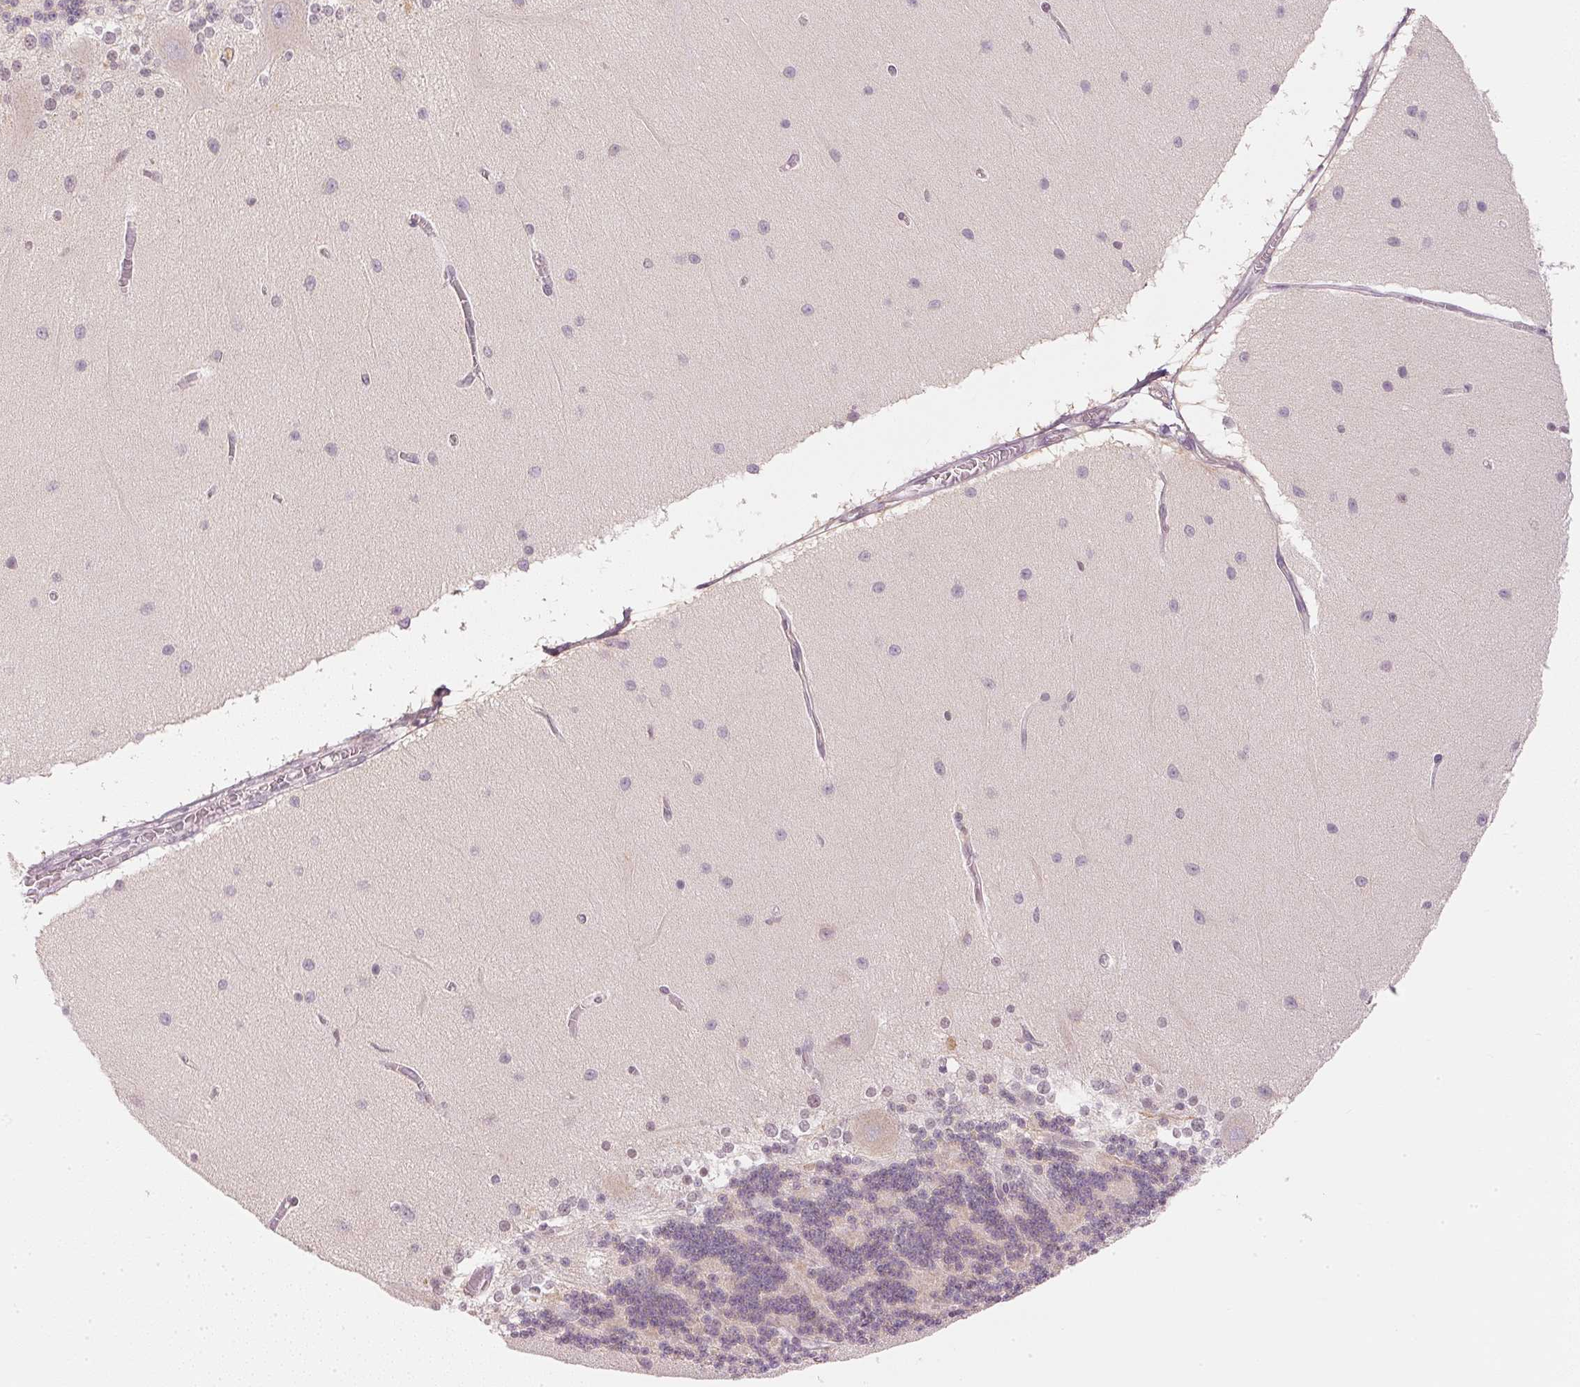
{"staining": {"intensity": "negative", "quantity": "none", "location": "none"}, "tissue": "cerebellum", "cell_type": "Cells in granular layer", "image_type": "normal", "snomed": [{"axis": "morphology", "description": "Normal tissue, NOS"}, {"axis": "topography", "description": "Cerebellum"}], "caption": "The micrograph exhibits no staining of cells in granular layer in normal cerebellum. (Stains: DAB immunohistochemistry (IHC) with hematoxylin counter stain, Microscopy: brightfield microscopy at high magnification).", "gene": "KPRP", "patient": {"sex": "female", "age": 54}}